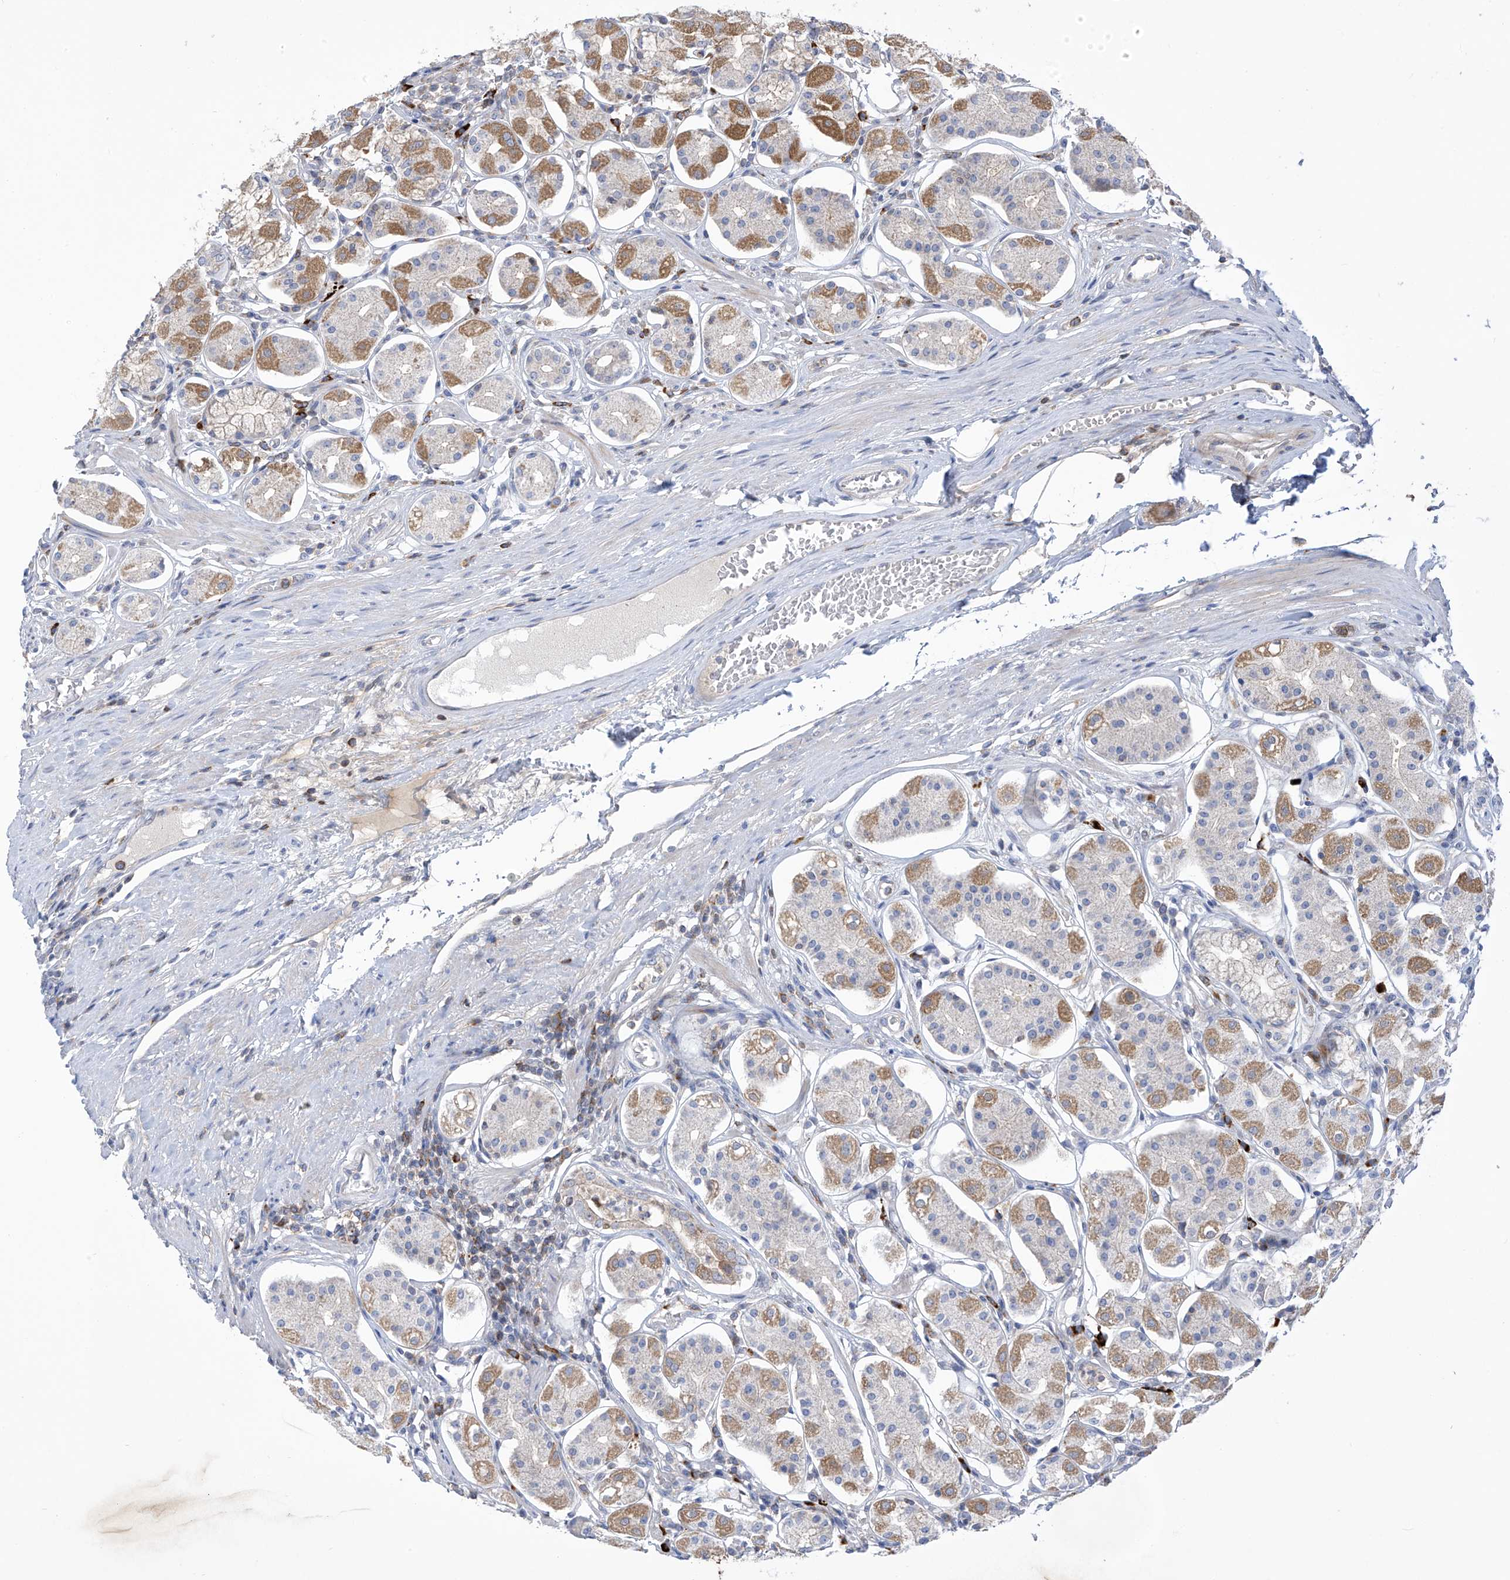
{"staining": {"intensity": "moderate", "quantity": "<25%", "location": "cytoplasmic/membranous"}, "tissue": "stomach", "cell_type": "Glandular cells", "image_type": "normal", "snomed": [{"axis": "morphology", "description": "Normal tissue, NOS"}, {"axis": "topography", "description": "Stomach, lower"}], "caption": "Unremarkable stomach was stained to show a protein in brown. There is low levels of moderate cytoplasmic/membranous positivity in approximately <25% of glandular cells.", "gene": "IBA57", "patient": {"sex": "female", "age": 56}}